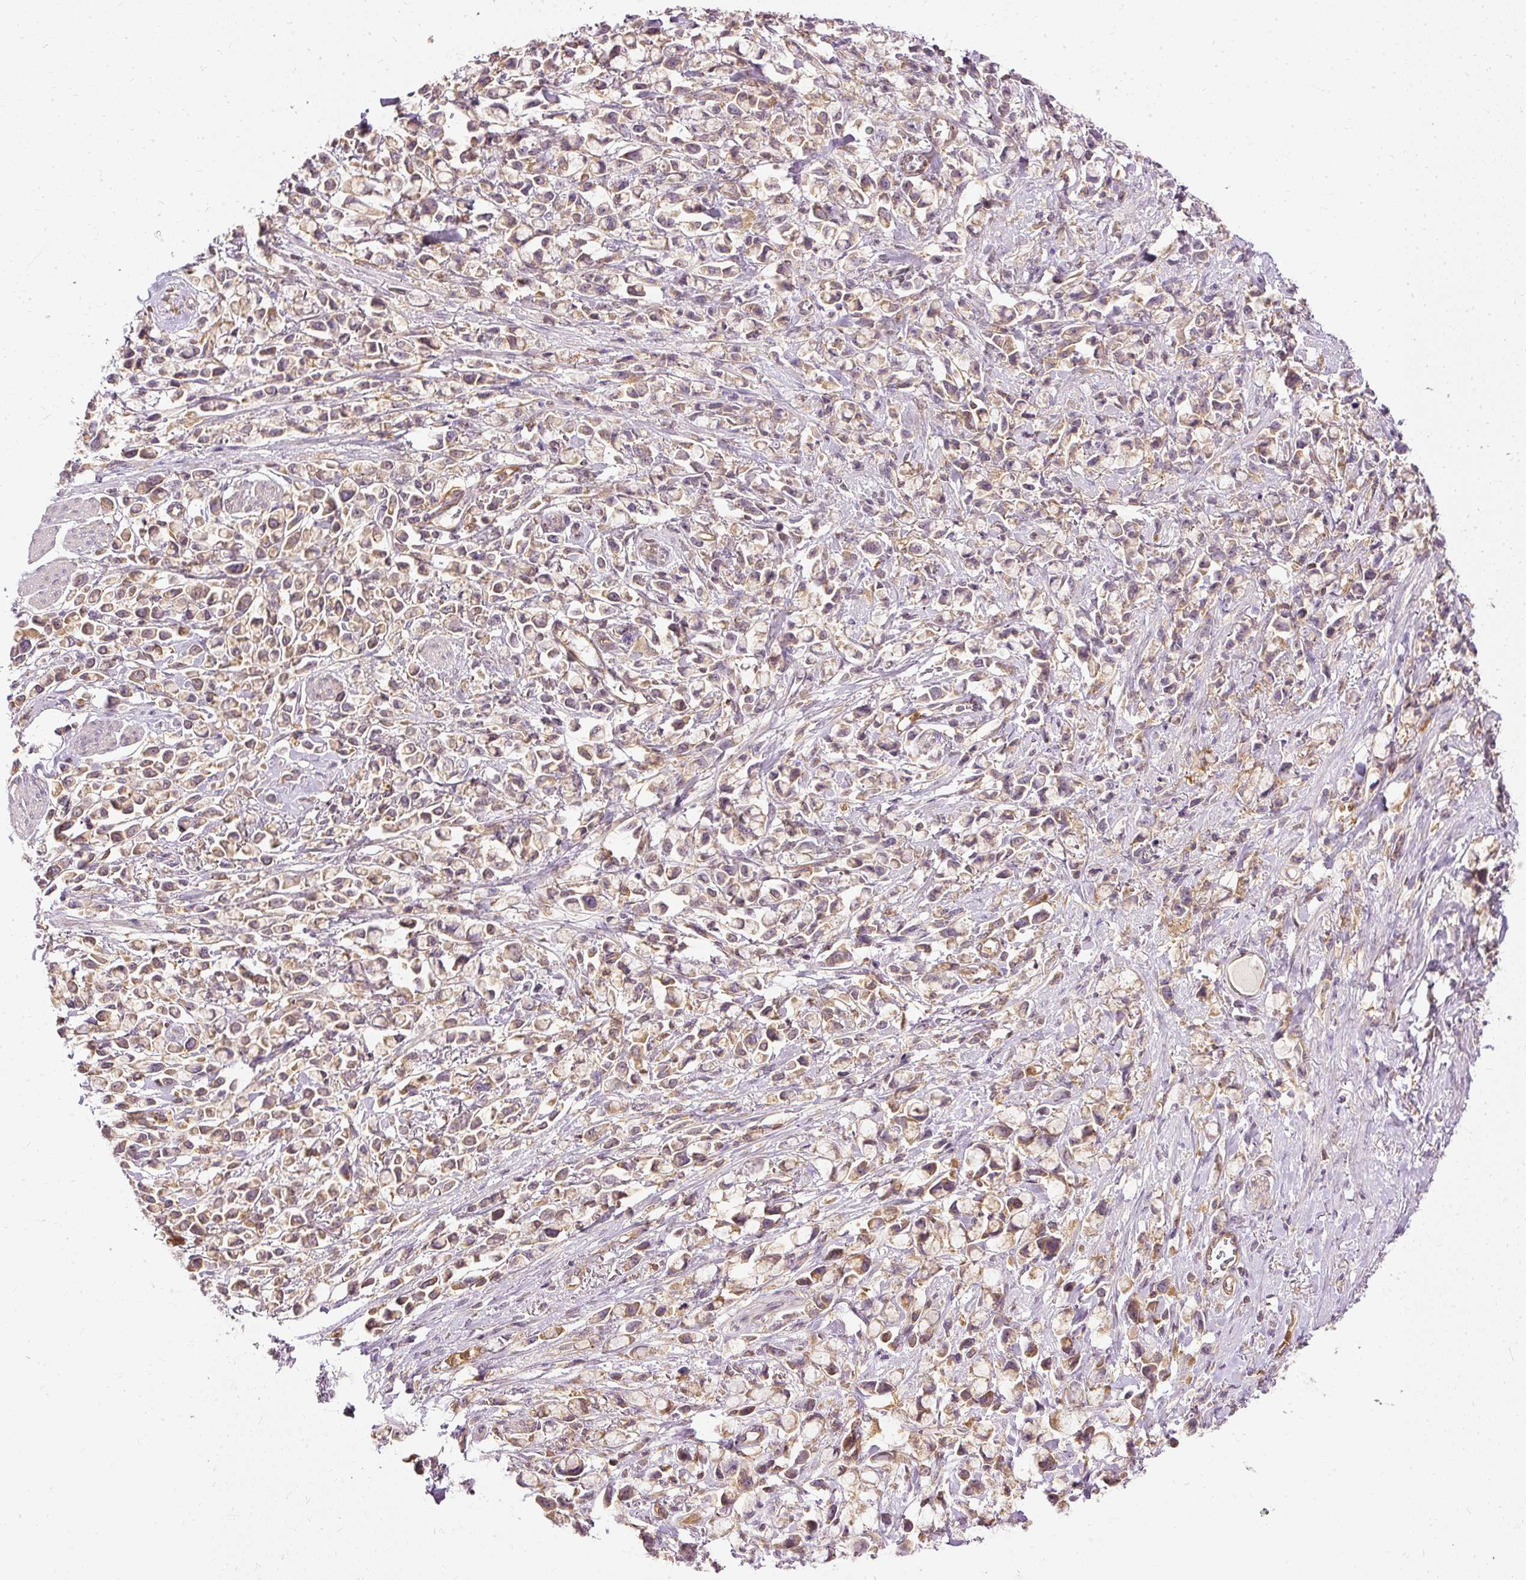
{"staining": {"intensity": "moderate", "quantity": "25%-75%", "location": "cytoplasmic/membranous"}, "tissue": "stomach cancer", "cell_type": "Tumor cells", "image_type": "cancer", "snomed": [{"axis": "morphology", "description": "Adenocarcinoma, NOS"}, {"axis": "topography", "description": "Stomach"}], "caption": "Immunohistochemical staining of human stomach cancer (adenocarcinoma) demonstrates moderate cytoplasmic/membranous protein expression in about 25%-75% of tumor cells.", "gene": "ARMH3", "patient": {"sex": "female", "age": 81}}